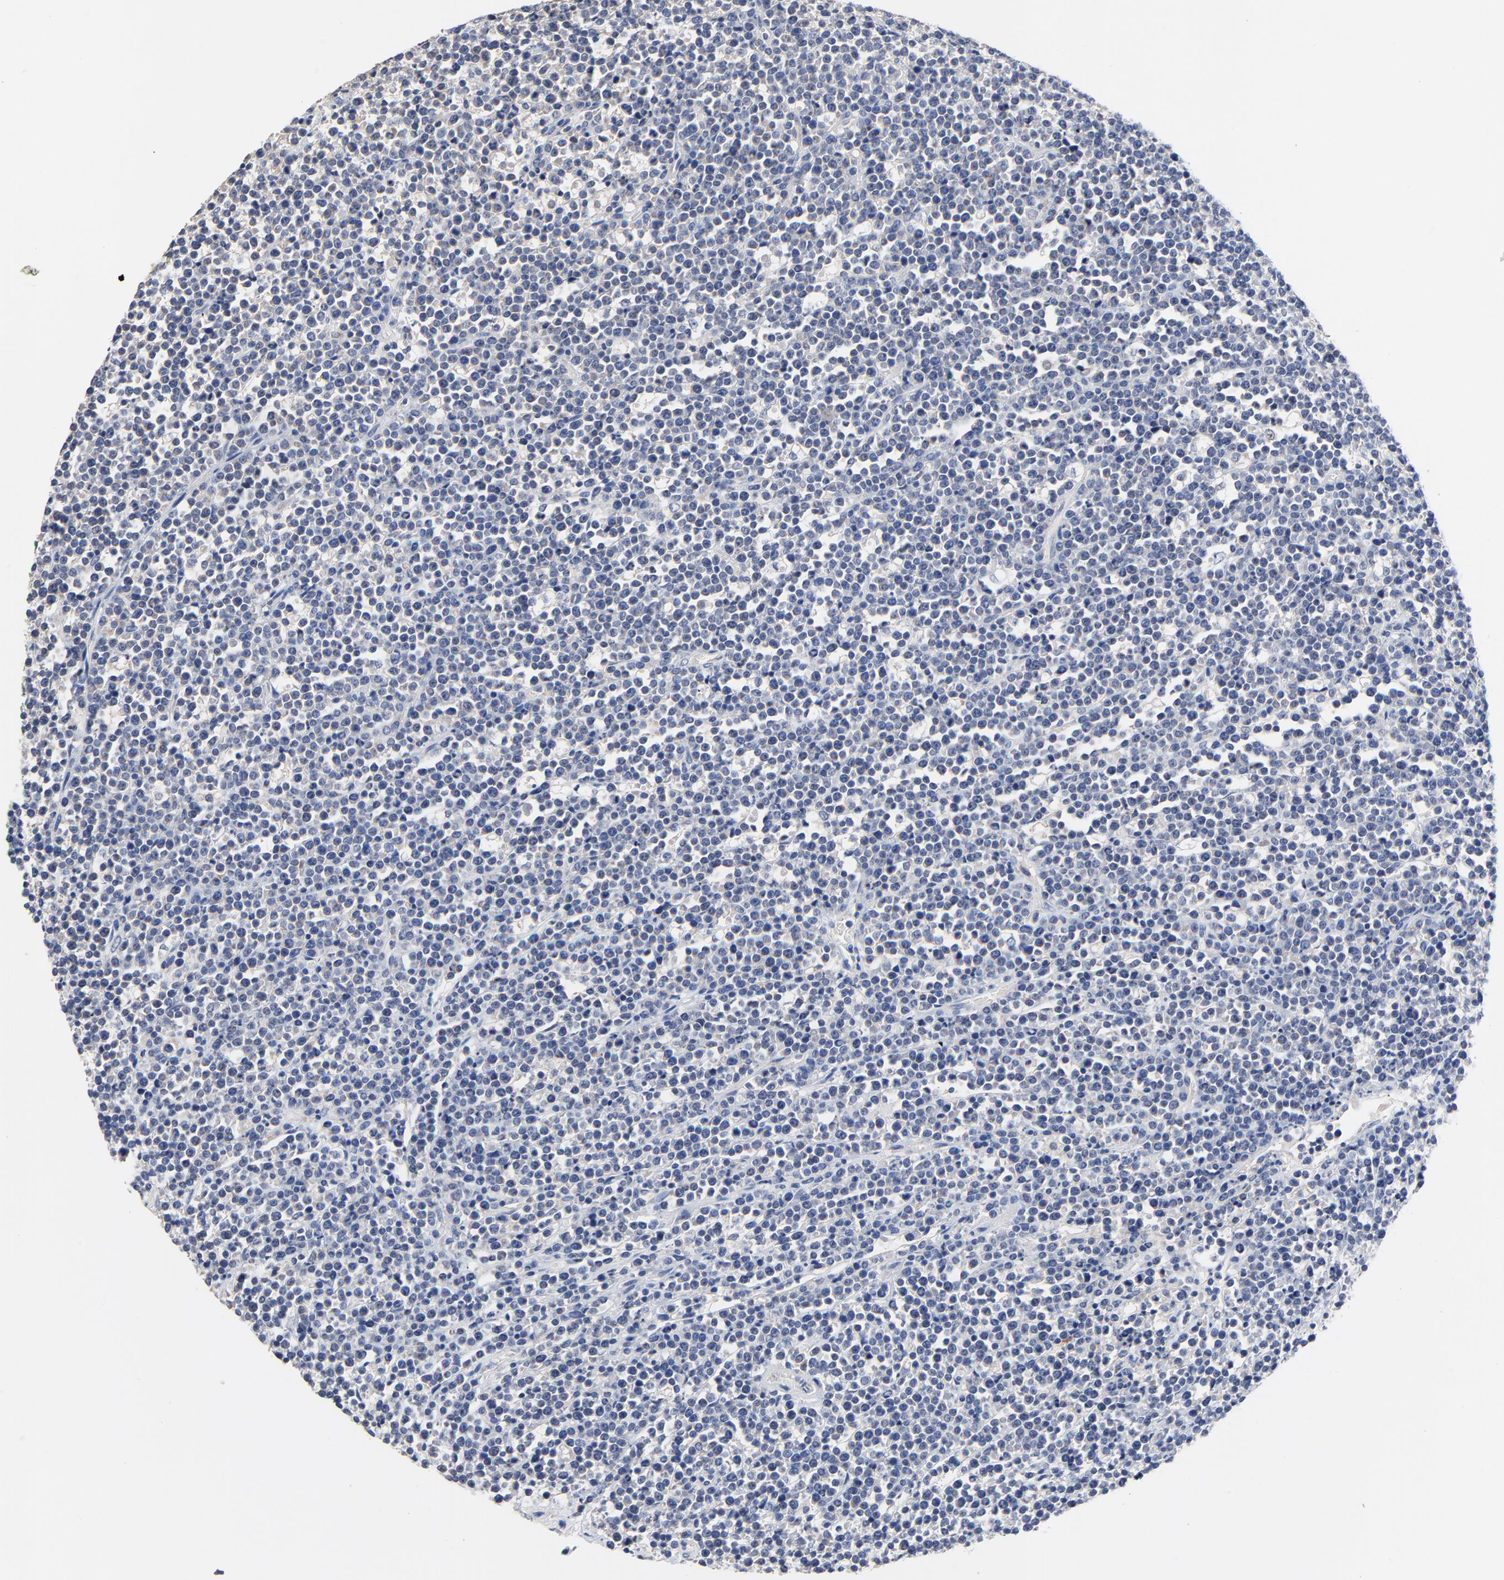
{"staining": {"intensity": "negative", "quantity": "none", "location": "none"}, "tissue": "lymphoma", "cell_type": "Tumor cells", "image_type": "cancer", "snomed": [{"axis": "morphology", "description": "Malignant lymphoma, non-Hodgkin's type, High grade"}, {"axis": "topography", "description": "Ovary"}], "caption": "High power microscopy photomicrograph of an IHC image of lymphoma, revealing no significant expression in tumor cells.", "gene": "FBXL5", "patient": {"sex": "female", "age": 56}}